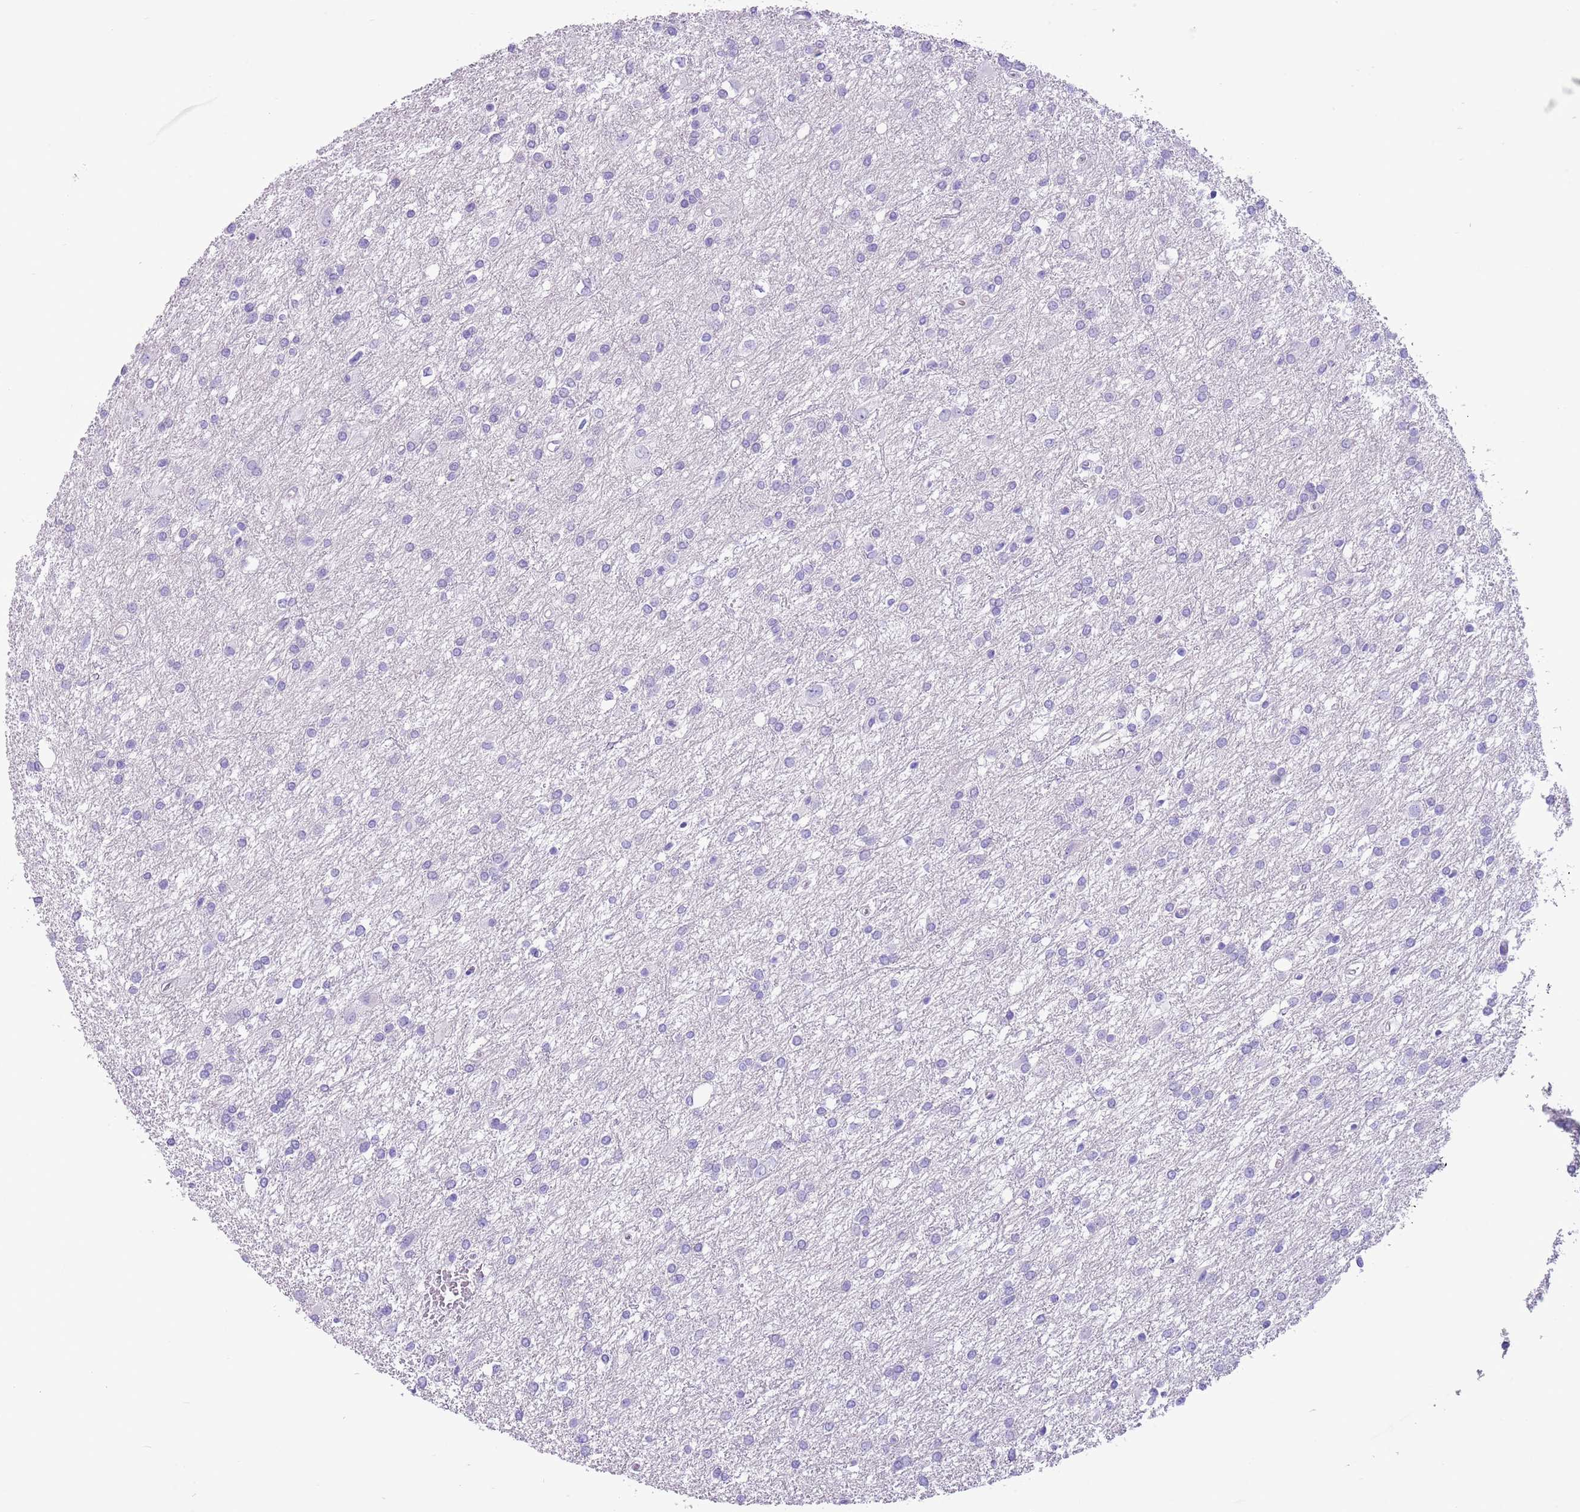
{"staining": {"intensity": "negative", "quantity": "none", "location": "none"}, "tissue": "glioma", "cell_type": "Tumor cells", "image_type": "cancer", "snomed": [{"axis": "morphology", "description": "Glioma, malignant, High grade"}, {"axis": "topography", "description": "Brain"}], "caption": "Immunohistochemistry image of neoplastic tissue: glioma stained with DAB (3,3'-diaminobenzidine) shows no significant protein expression in tumor cells.", "gene": "TBC1D10B", "patient": {"sex": "female", "age": 50}}